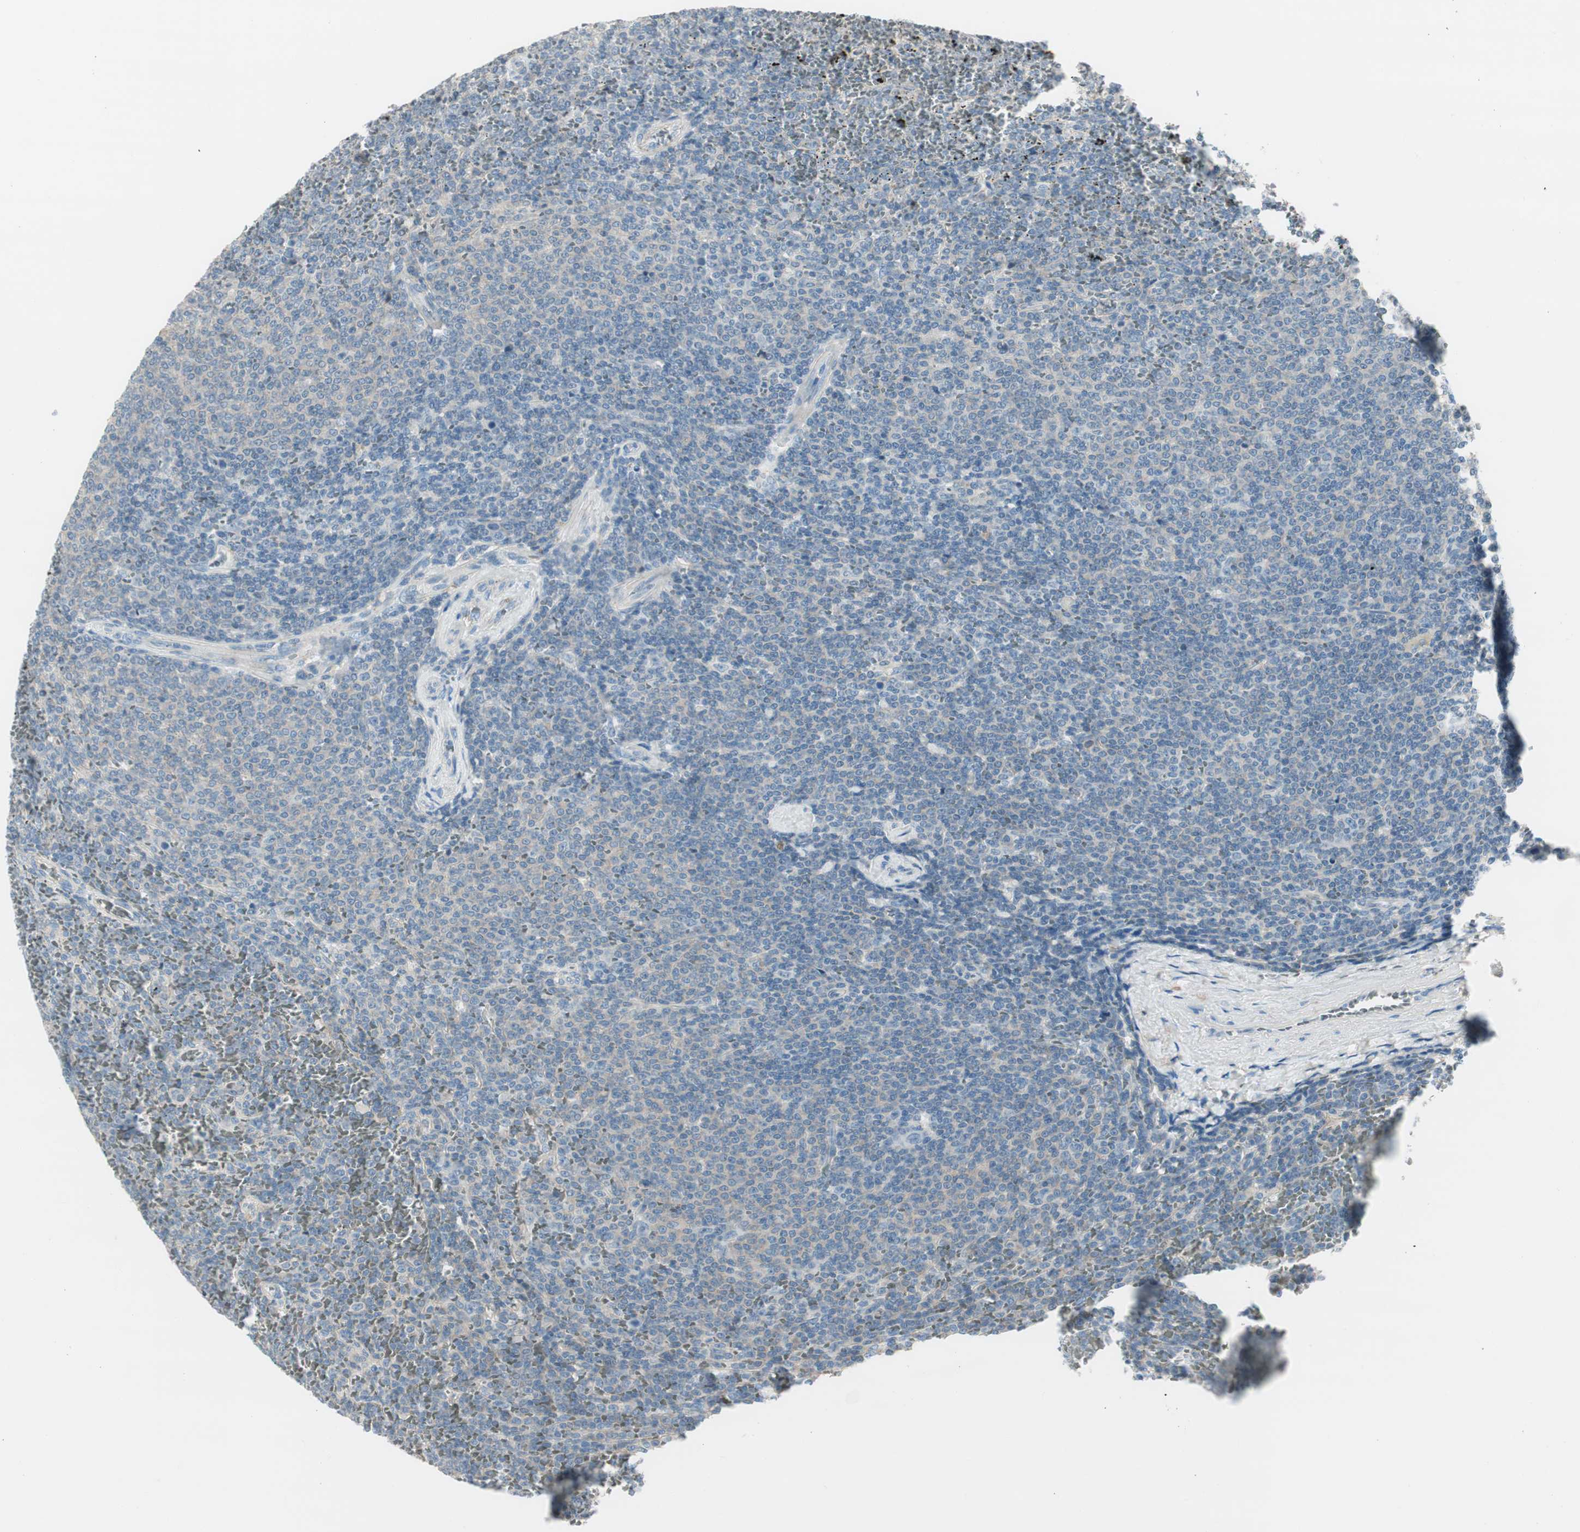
{"staining": {"intensity": "weak", "quantity": "<25%", "location": "cytoplasmic/membranous"}, "tissue": "lymphoma", "cell_type": "Tumor cells", "image_type": "cancer", "snomed": [{"axis": "morphology", "description": "Malignant lymphoma, non-Hodgkin's type, Low grade"}, {"axis": "topography", "description": "Spleen"}], "caption": "This is an immunohistochemistry micrograph of human lymphoma. There is no staining in tumor cells.", "gene": "EVA1A", "patient": {"sex": "female", "age": 77}}